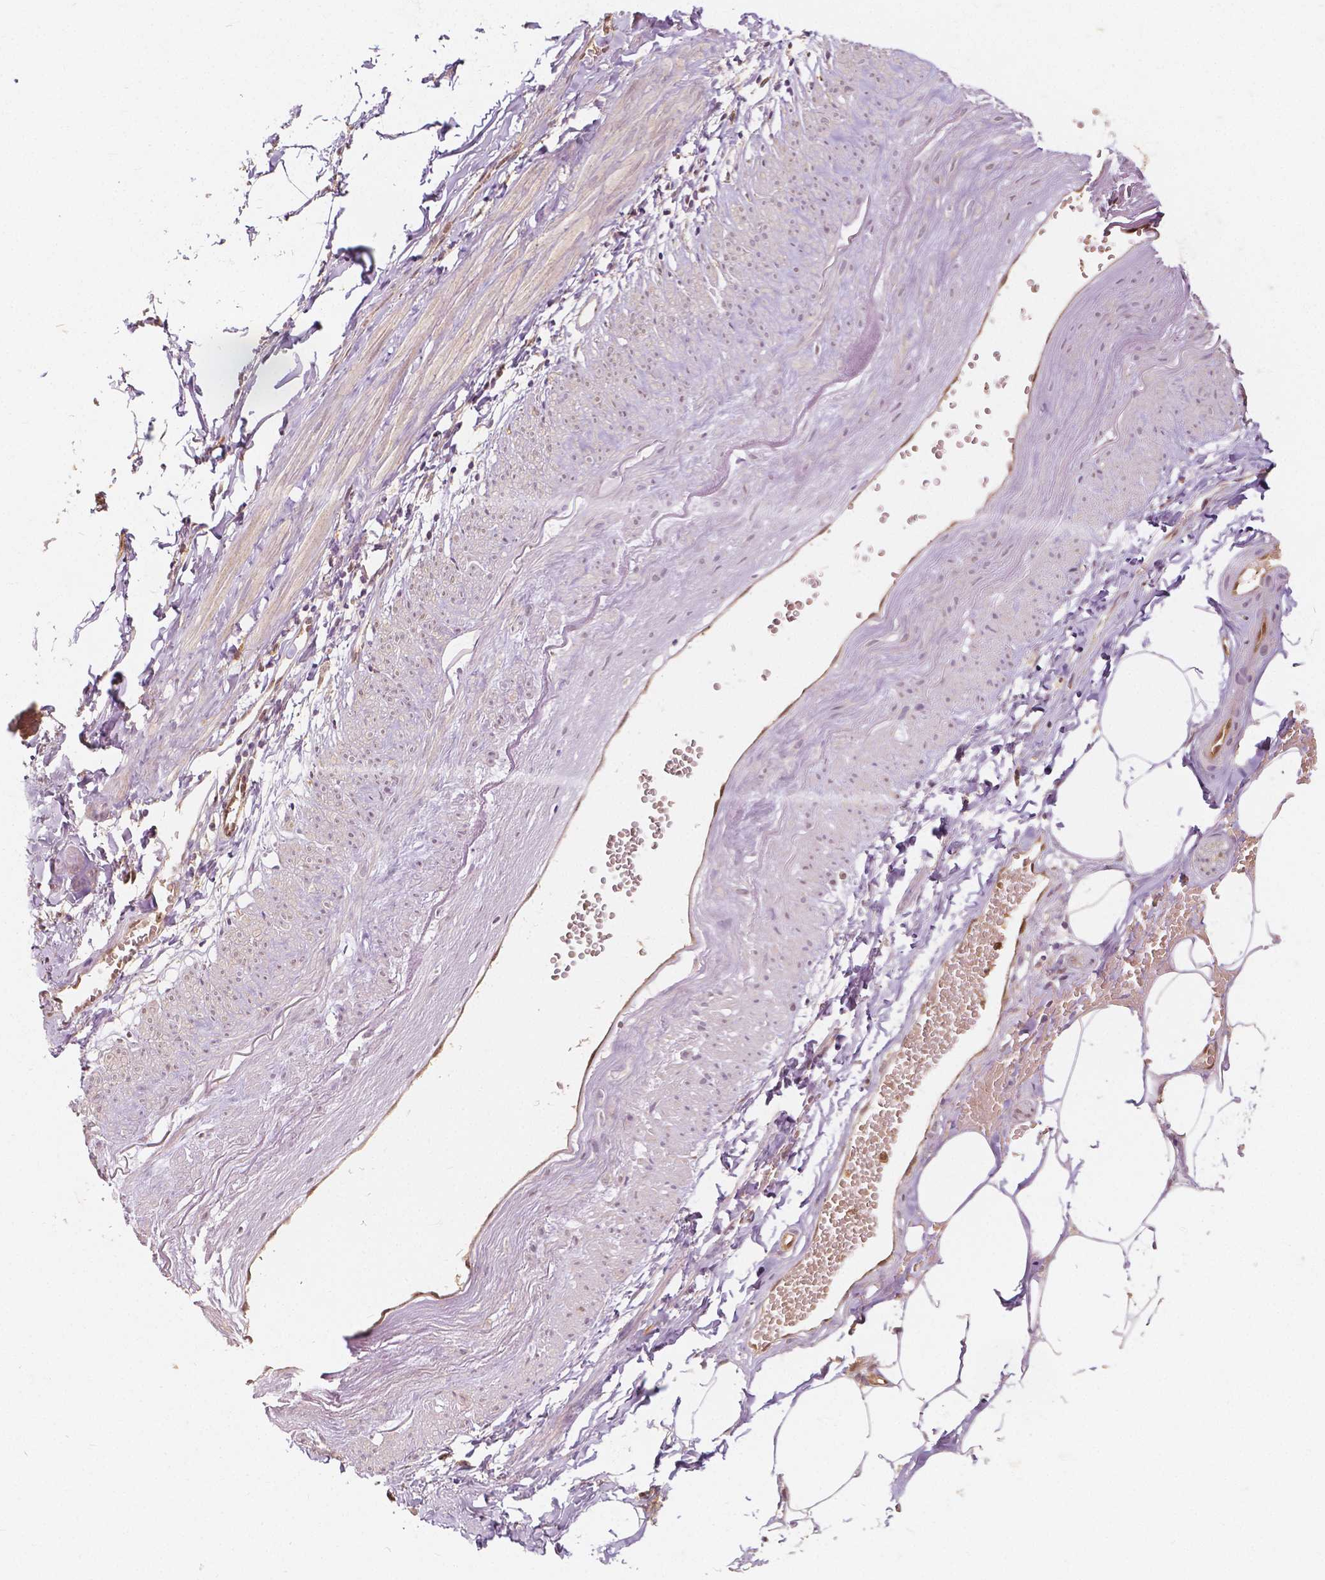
{"staining": {"intensity": "weak", "quantity": "25%-75%", "location": "cytoplasmic/membranous"}, "tissue": "adipose tissue", "cell_type": "Adipocytes", "image_type": "normal", "snomed": [{"axis": "morphology", "description": "Normal tissue, NOS"}, {"axis": "topography", "description": "Prostate"}, {"axis": "topography", "description": "Peripheral nerve tissue"}], "caption": "High-magnification brightfield microscopy of benign adipose tissue stained with DAB (3,3'-diaminobenzidine) (brown) and counterstained with hematoxylin (blue). adipocytes exhibit weak cytoplasmic/membranous staining is identified in approximately25%-75% of cells. Nuclei are stained in blue.", "gene": "NAPRT", "patient": {"sex": "male", "age": 55}}